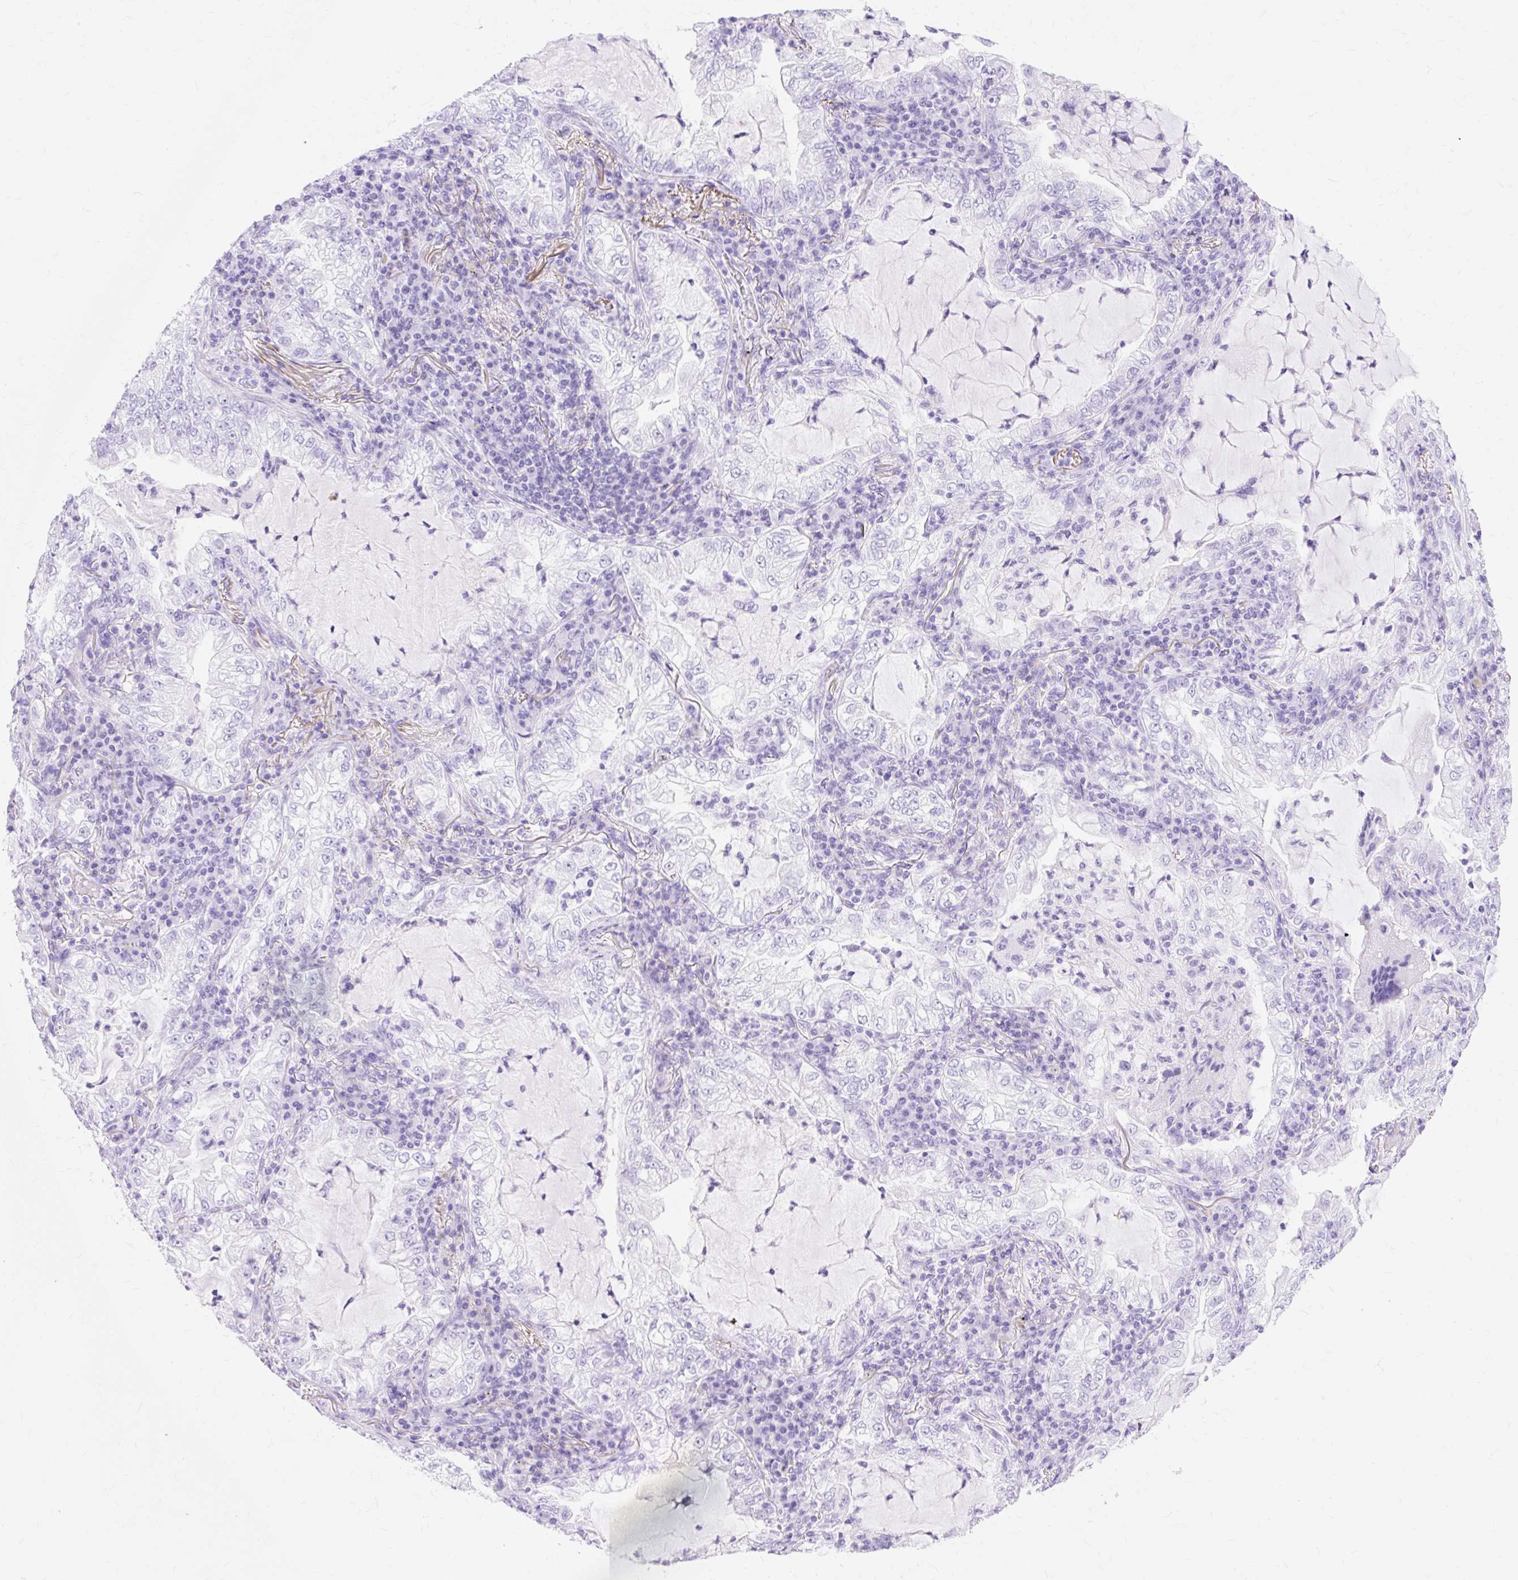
{"staining": {"intensity": "negative", "quantity": "none", "location": "none"}, "tissue": "lung cancer", "cell_type": "Tumor cells", "image_type": "cancer", "snomed": [{"axis": "morphology", "description": "Adenocarcinoma, NOS"}, {"axis": "topography", "description": "Lung"}], "caption": "DAB (3,3'-diaminobenzidine) immunohistochemical staining of lung adenocarcinoma exhibits no significant expression in tumor cells. (Stains: DAB immunohistochemistry with hematoxylin counter stain, Microscopy: brightfield microscopy at high magnification).", "gene": "MBP", "patient": {"sex": "female", "age": 73}}